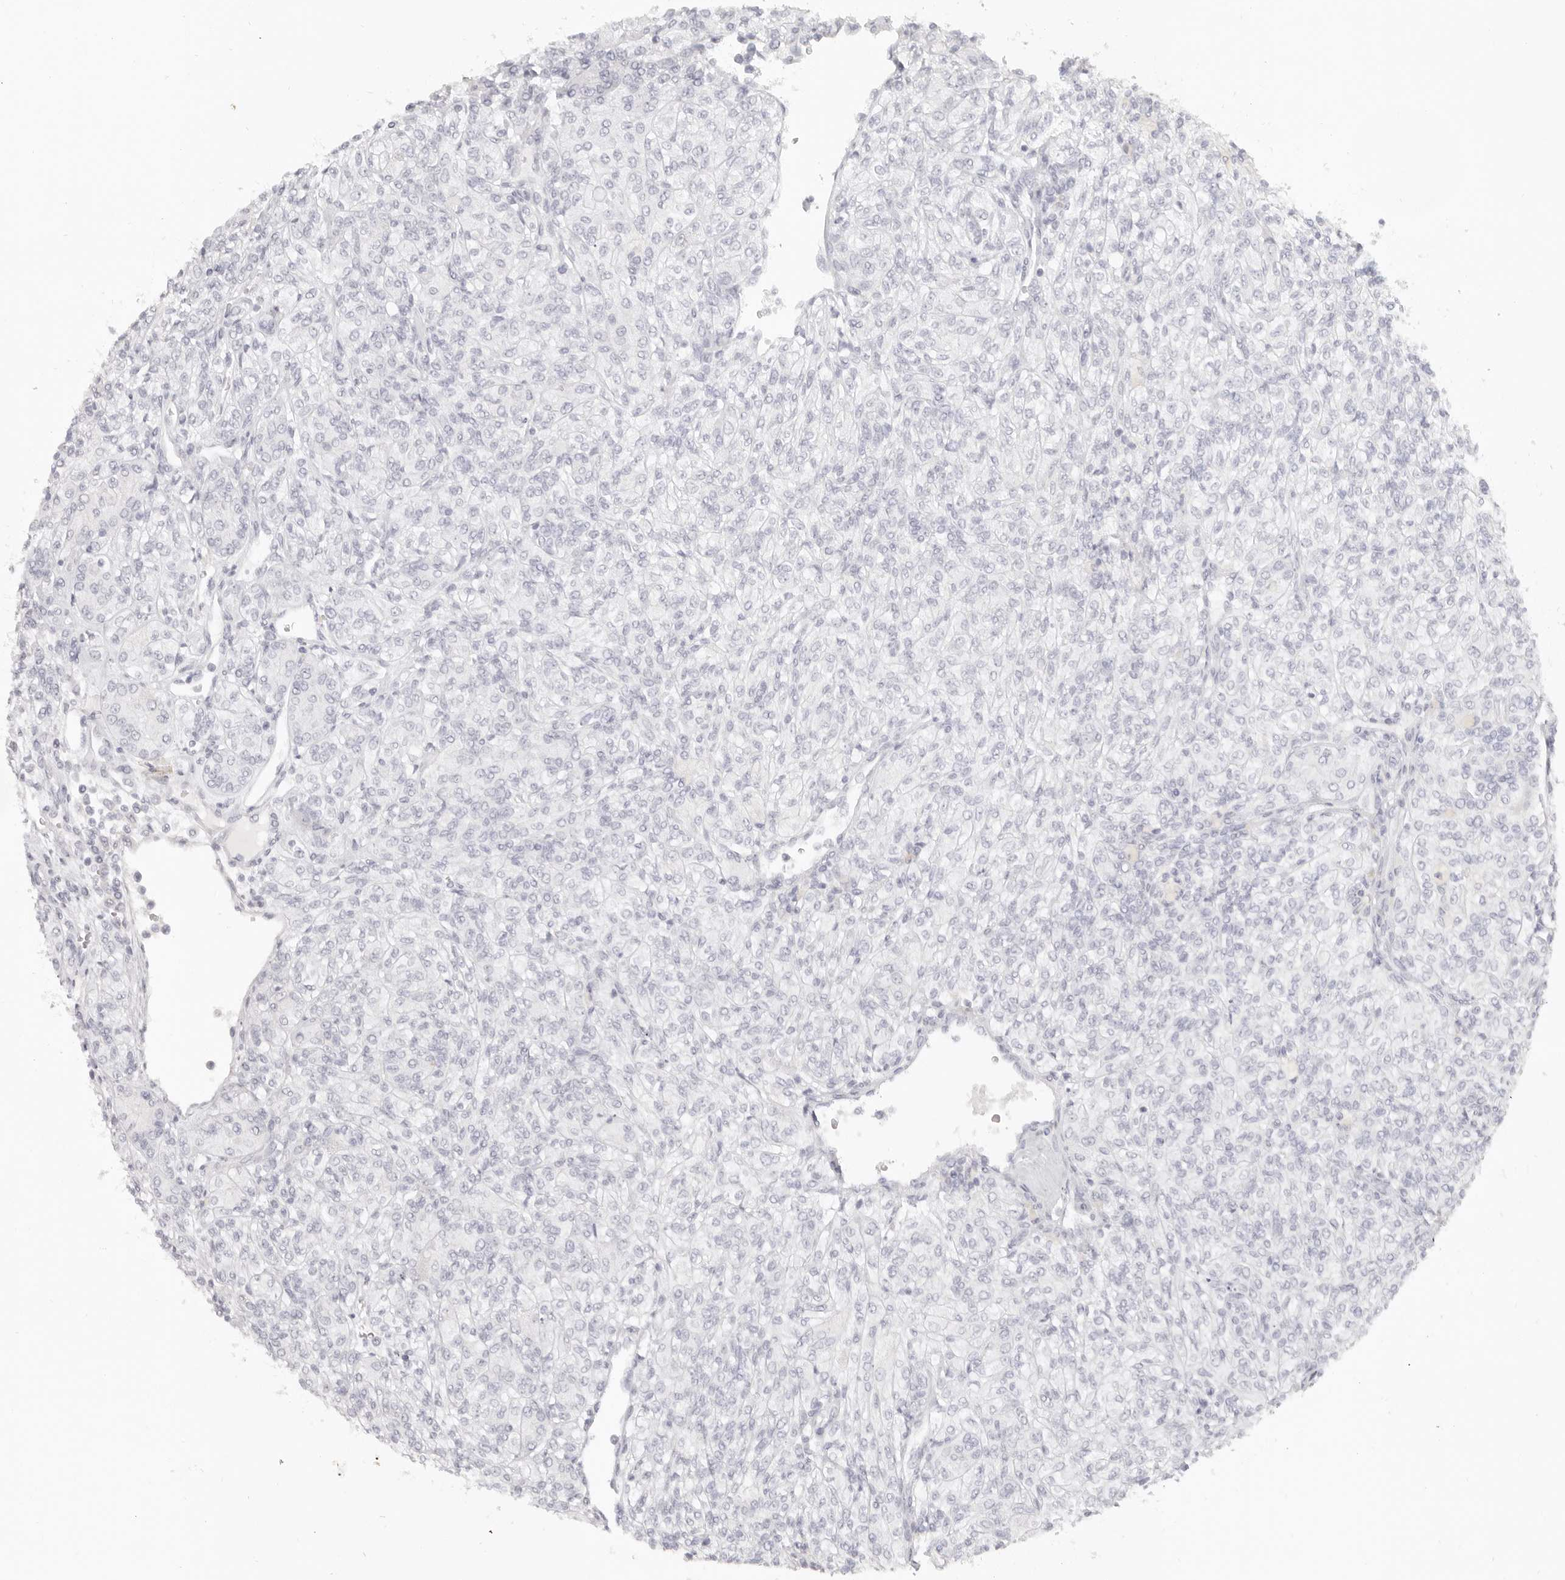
{"staining": {"intensity": "negative", "quantity": "none", "location": "none"}, "tissue": "renal cancer", "cell_type": "Tumor cells", "image_type": "cancer", "snomed": [{"axis": "morphology", "description": "Adenocarcinoma, NOS"}, {"axis": "topography", "description": "Kidney"}], "caption": "DAB (3,3'-diaminobenzidine) immunohistochemical staining of human renal cancer demonstrates no significant expression in tumor cells.", "gene": "RXFP1", "patient": {"sex": "male", "age": 77}}